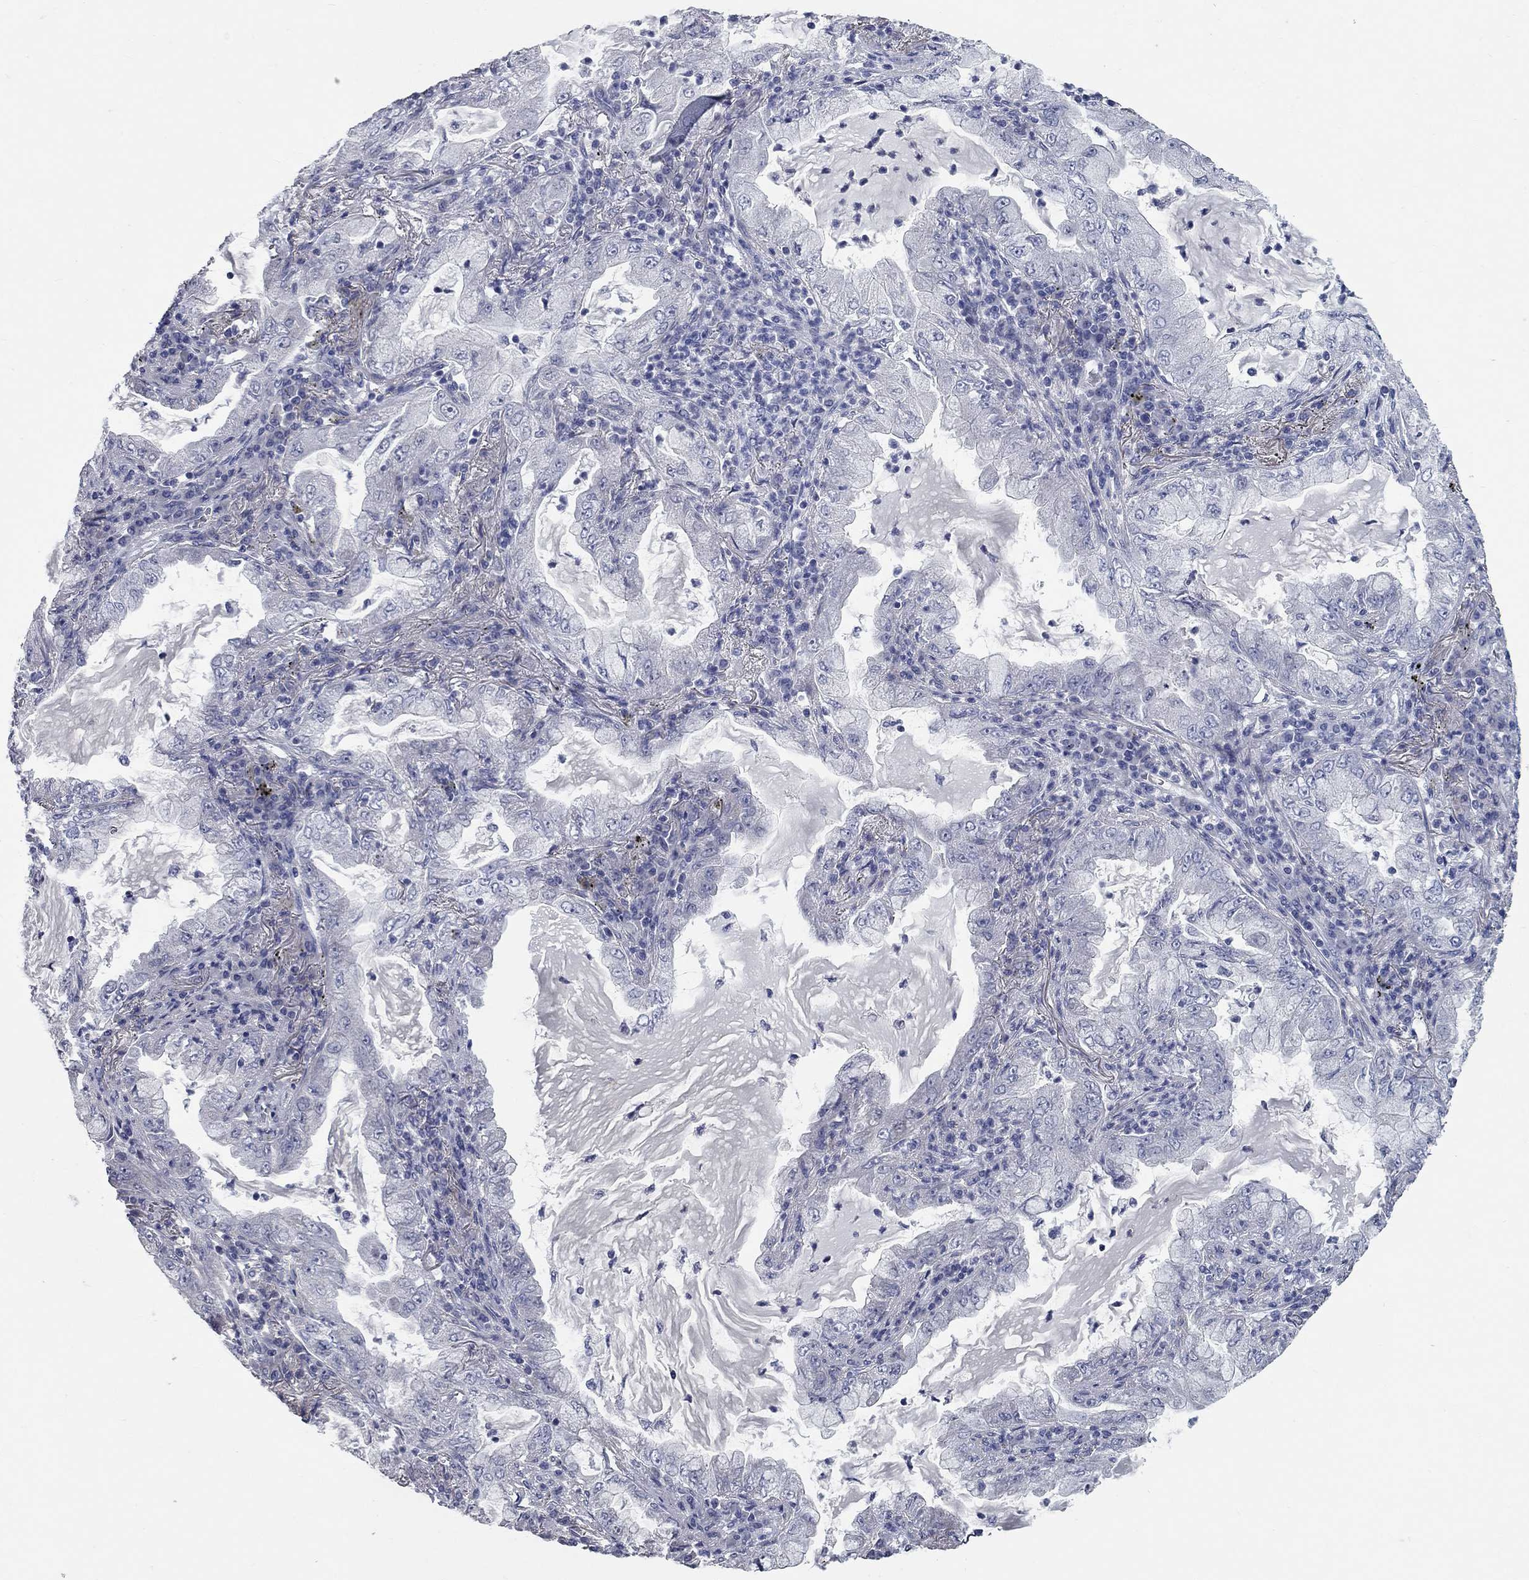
{"staining": {"intensity": "negative", "quantity": "none", "location": "none"}, "tissue": "lung cancer", "cell_type": "Tumor cells", "image_type": "cancer", "snomed": [{"axis": "morphology", "description": "Adenocarcinoma, NOS"}, {"axis": "topography", "description": "Lung"}], "caption": "Protein analysis of lung cancer exhibits no significant staining in tumor cells.", "gene": "SYT12", "patient": {"sex": "female", "age": 73}}